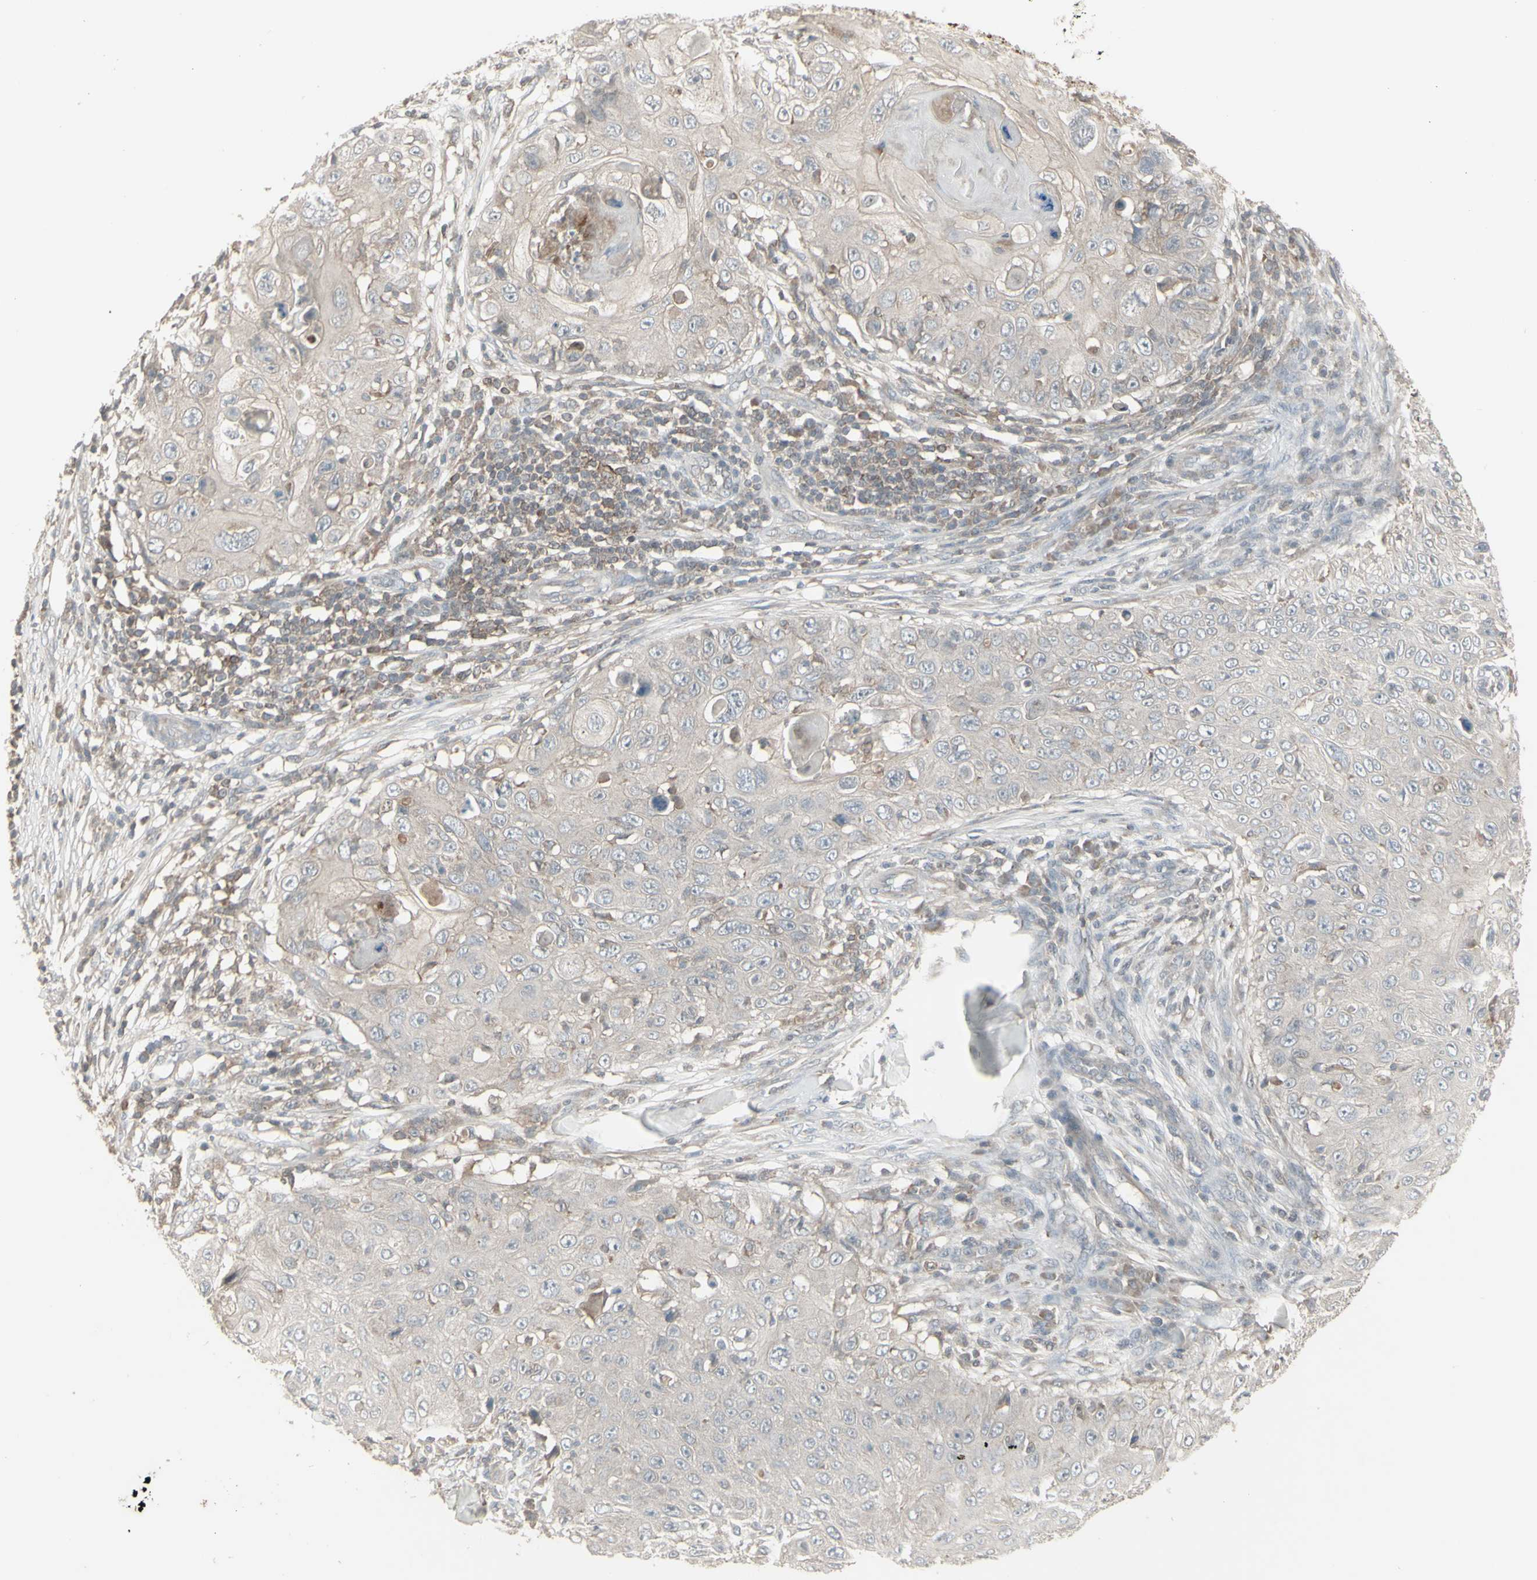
{"staining": {"intensity": "negative", "quantity": "none", "location": "none"}, "tissue": "skin cancer", "cell_type": "Tumor cells", "image_type": "cancer", "snomed": [{"axis": "morphology", "description": "Squamous cell carcinoma, NOS"}, {"axis": "topography", "description": "Skin"}], "caption": "Tumor cells show no significant positivity in skin squamous cell carcinoma.", "gene": "CSK", "patient": {"sex": "male", "age": 86}}